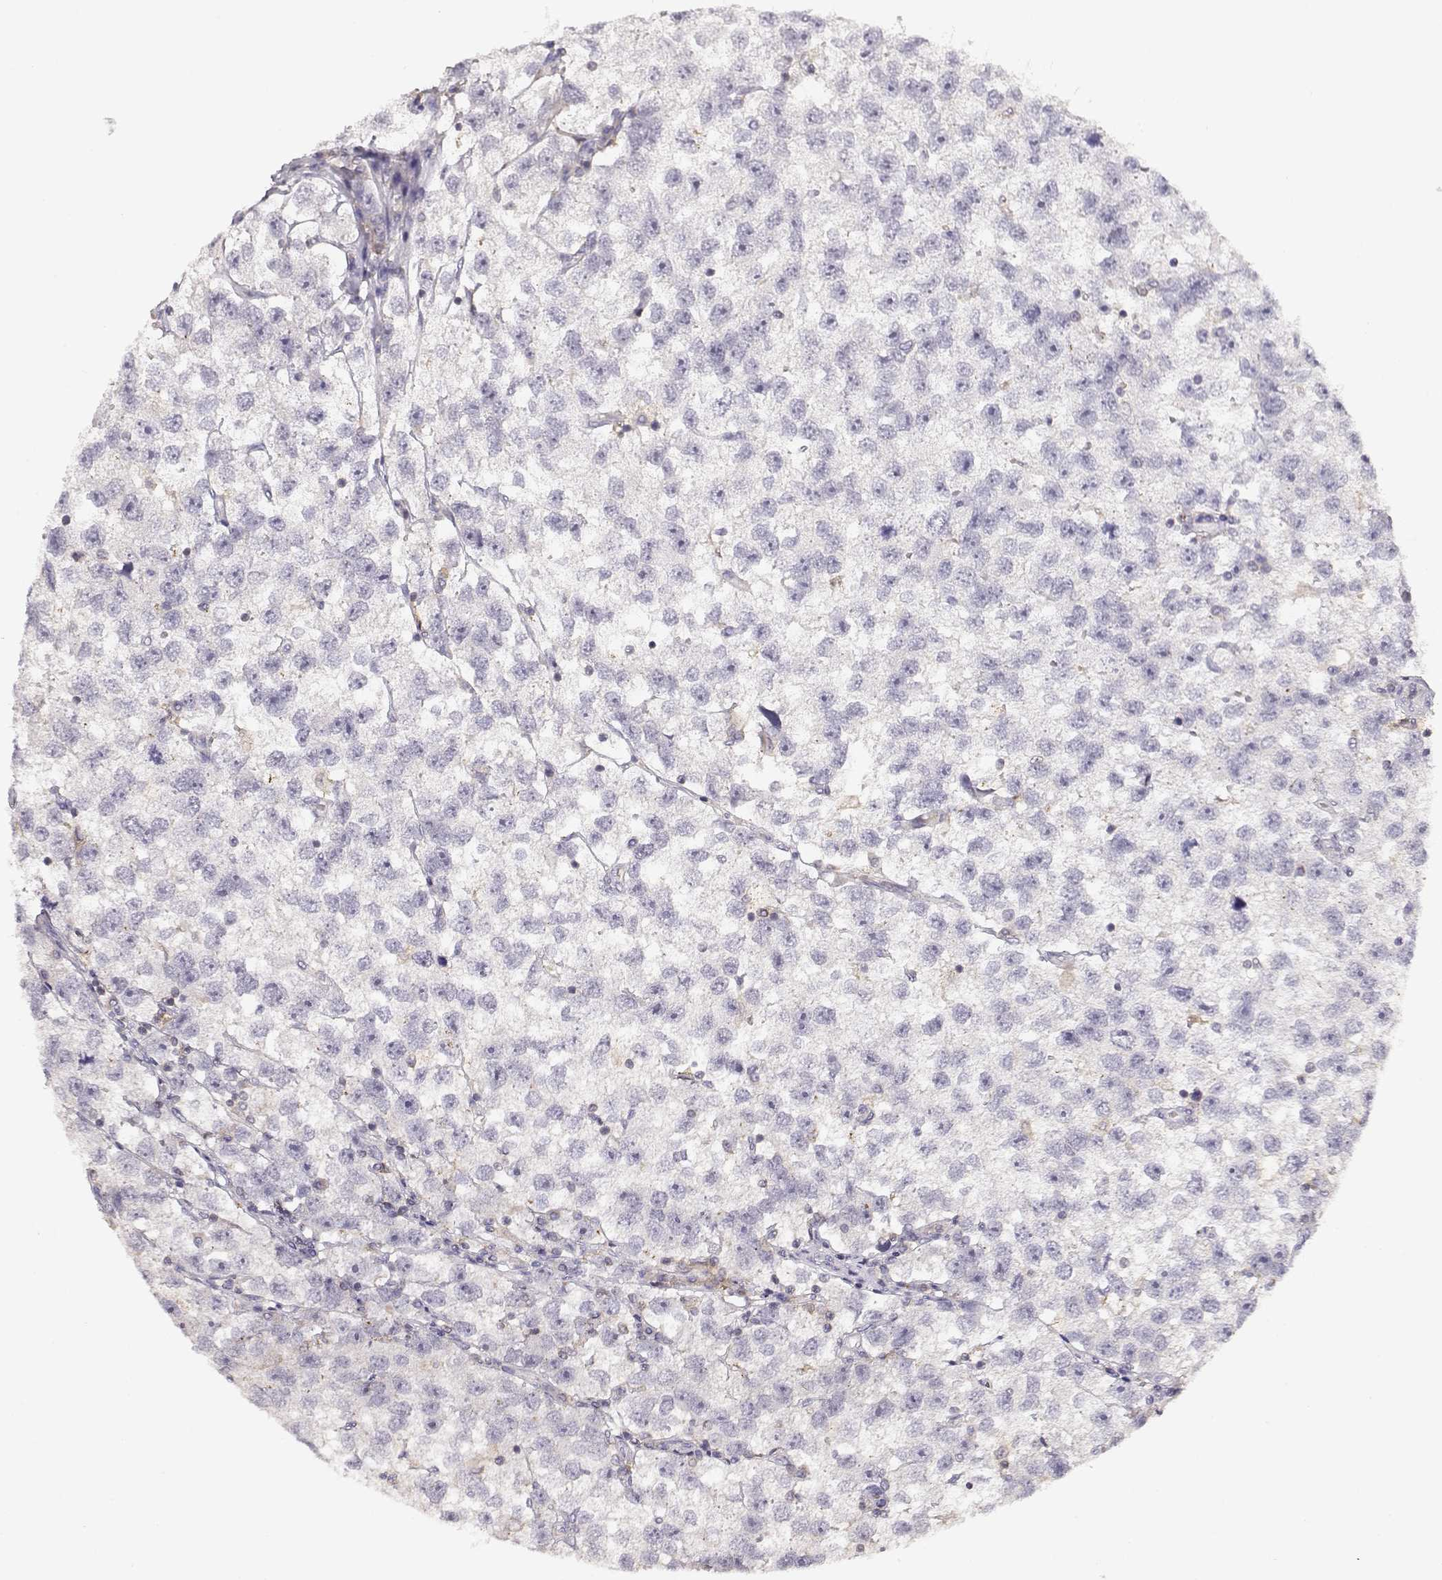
{"staining": {"intensity": "negative", "quantity": "none", "location": "none"}, "tissue": "testis cancer", "cell_type": "Tumor cells", "image_type": "cancer", "snomed": [{"axis": "morphology", "description": "Seminoma, NOS"}, {"axis": "topography", "description": "Testis"}], "caption": "IHC of seminoma (testis) exhibits no staining in tumor cells. (Stains: DAB (3,3'-diaminobenzidine) immunohistochemistry with hematoxylin counter stain, Microscopy: brightfield microscopy at high magnification).", "gene": "VAV1", "patient": {"sex": "male", "age": 26}}